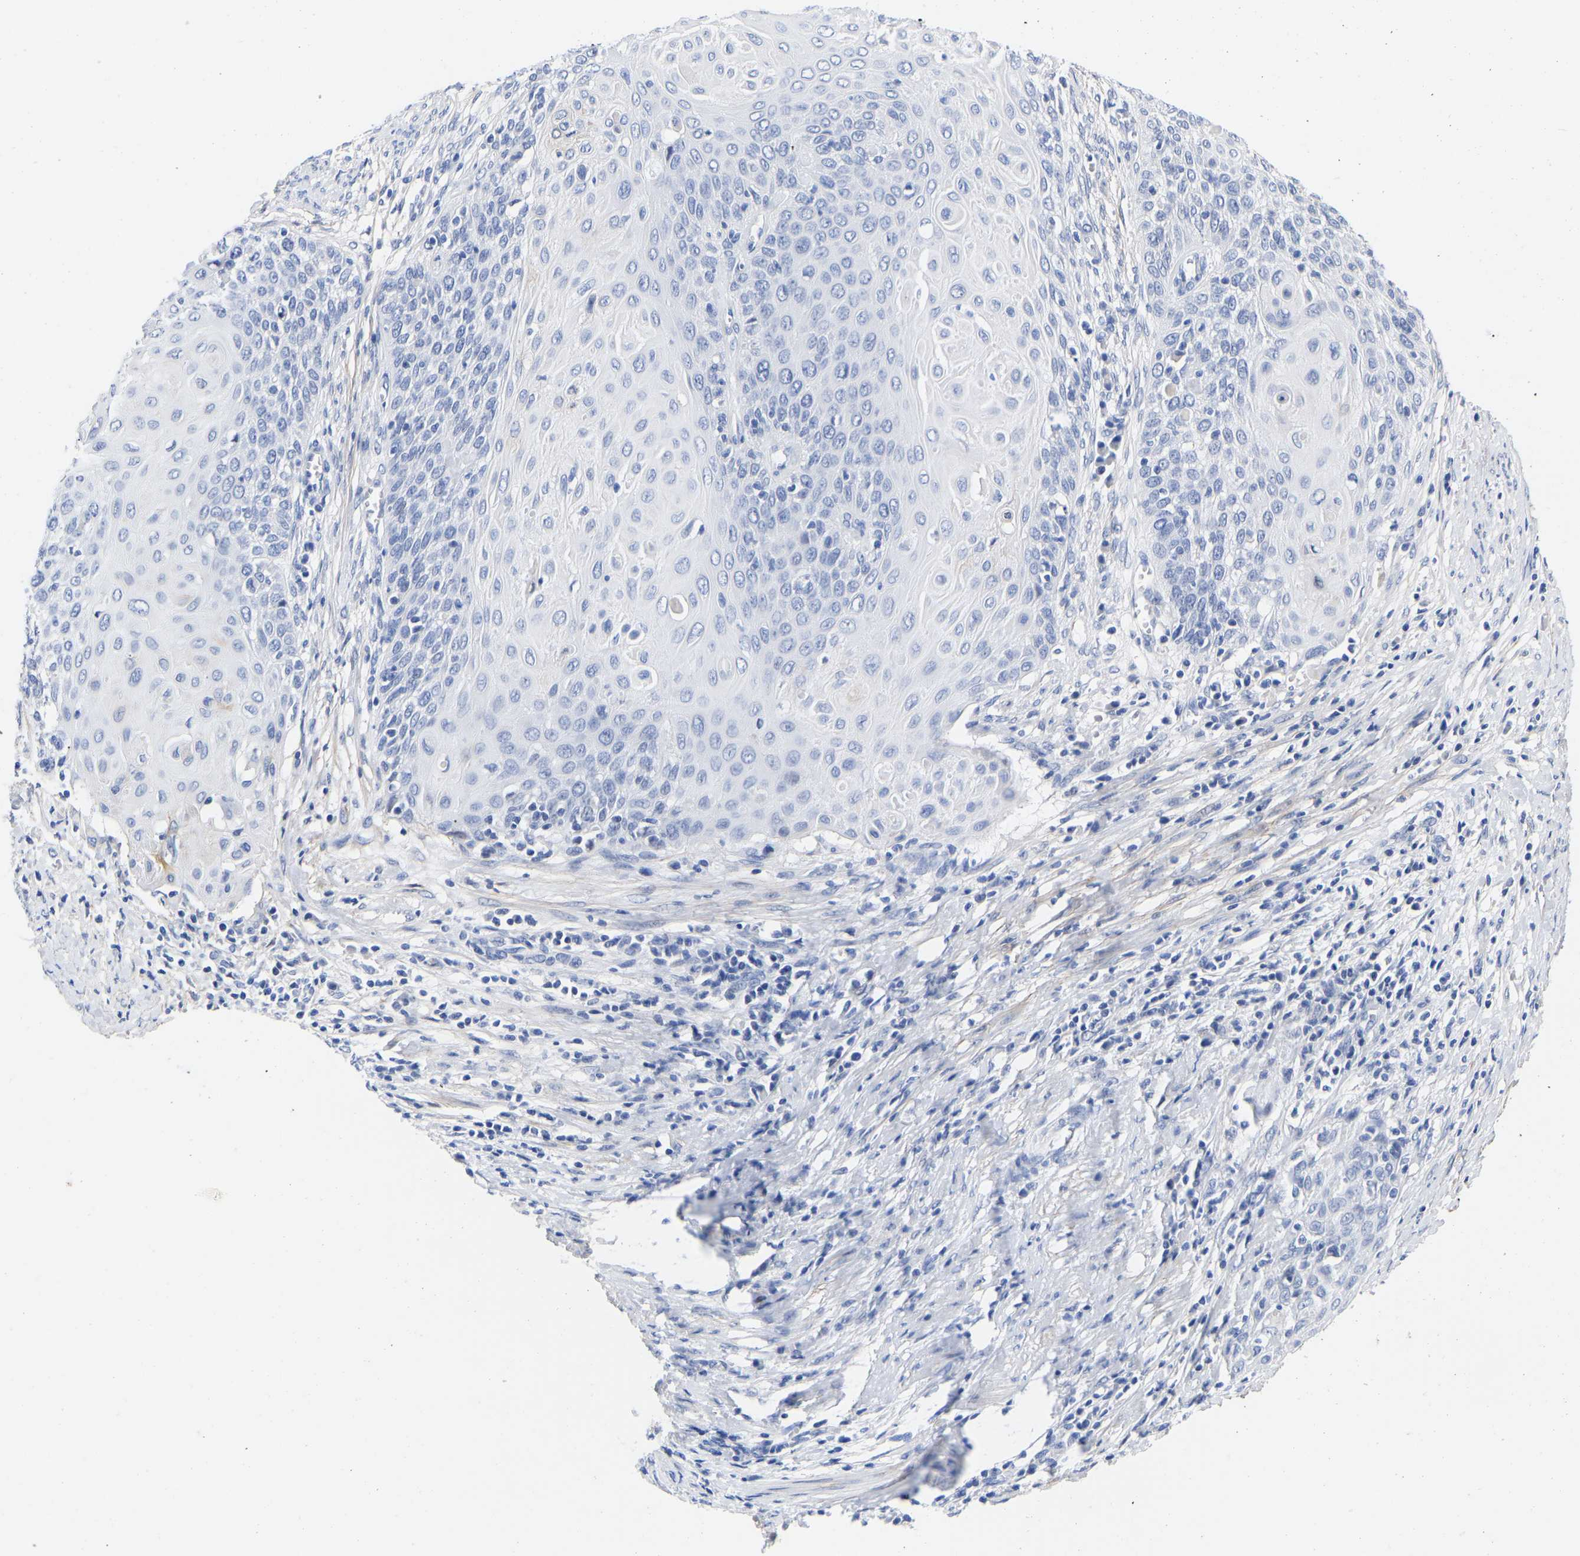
{"staining": {"intensity": "negative", "quantity": "none", "location": "none"}, "tissue": "cervical cancer", "cell_type": "Tumor cells", "image_type": "cancer", "snomed": [{"axis": "morphology", "description": "Squamous cell carcinoma, NOS"}, {"axis": "topography", "description": "Cervix"}], "caption": "This micrograph is of cervical cancer (squamous cell carcinoma) stained with IHC to label a protein in brown with the nuclei are counter-stained blue. There is no staining in tumor cells.", "gene": "GPA33", "patient": {"sex": "female", "age": 39}}